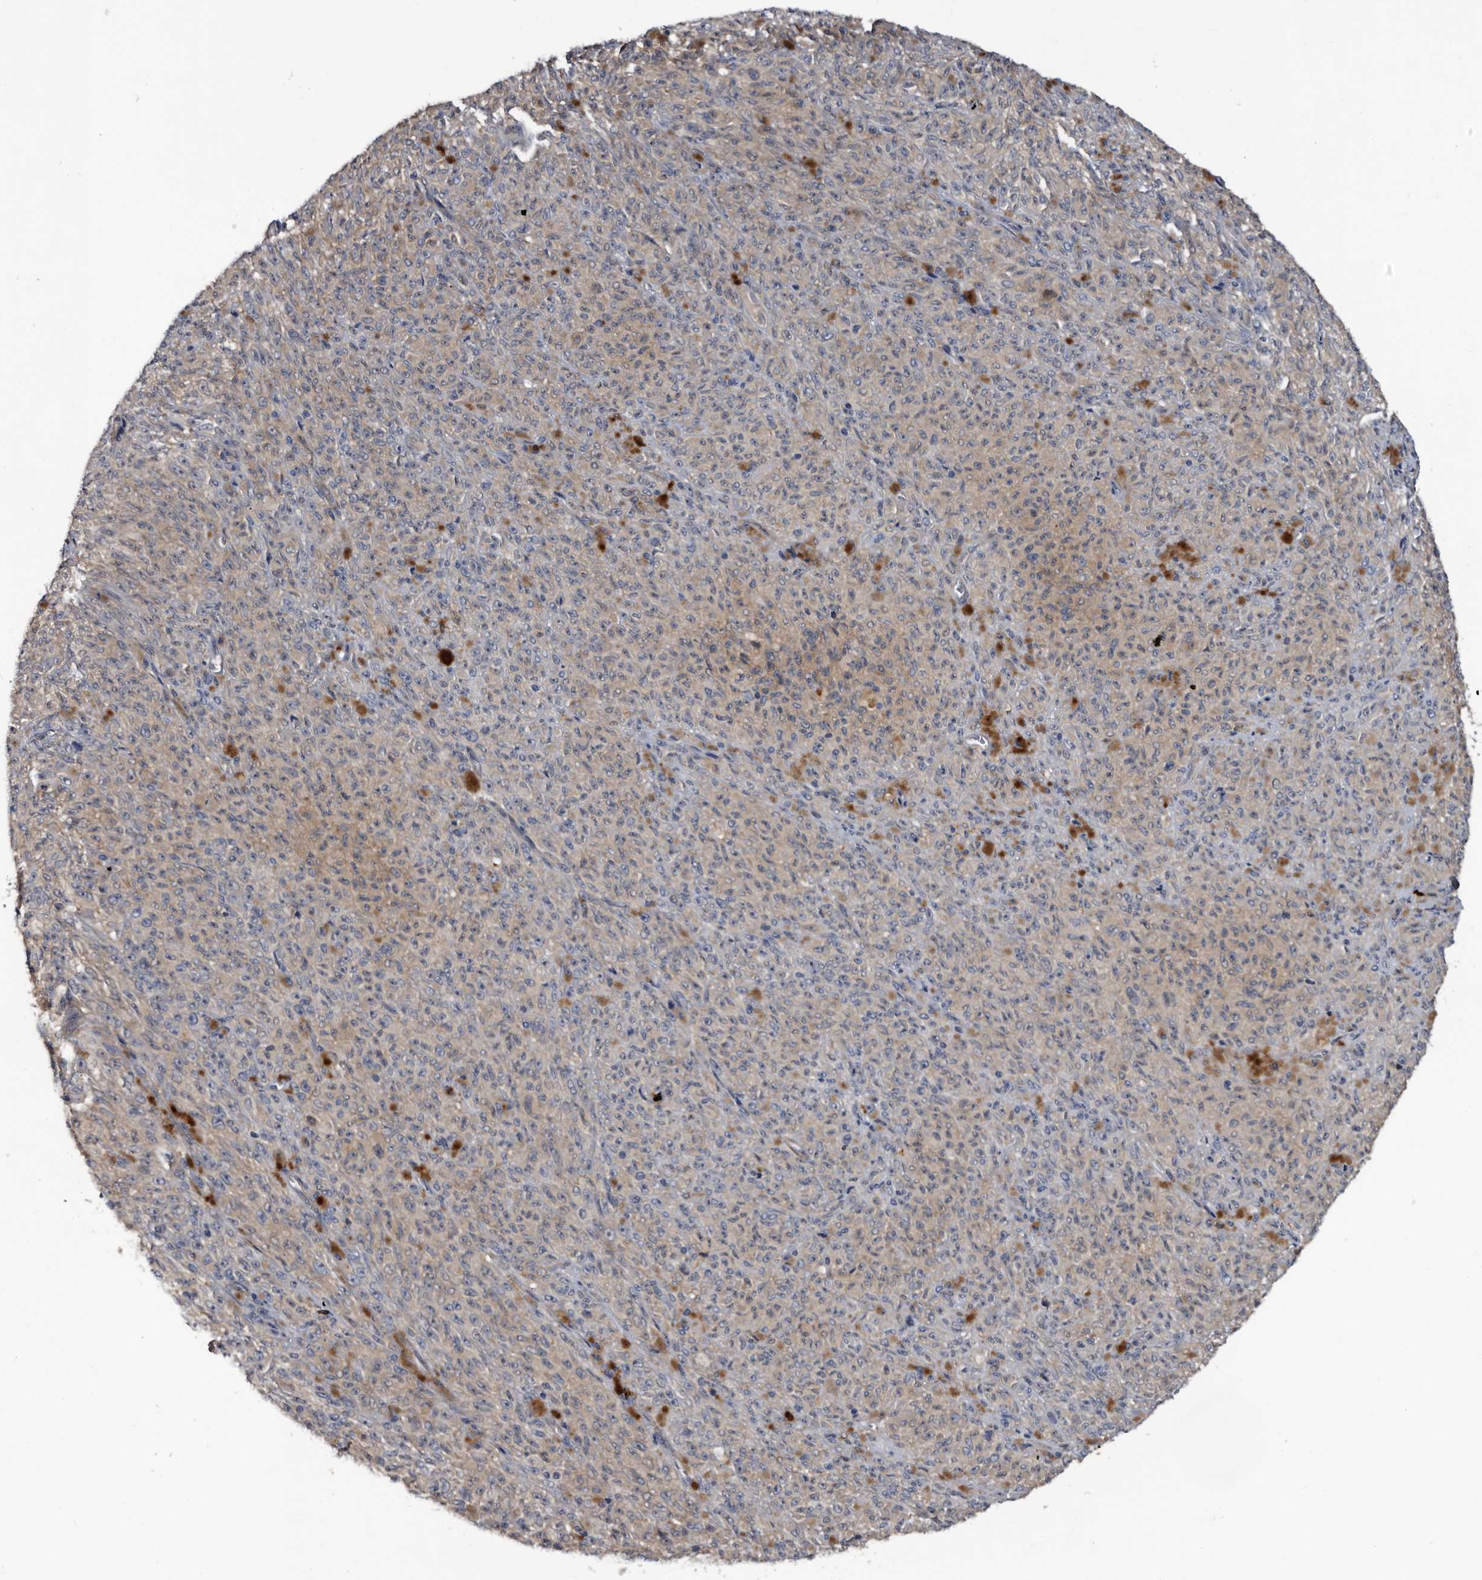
{"staining": {"intensity": "weak", "quantity": "25%-75%", "location": "cytoplasmic/membranous"}, "tissue": "melanoma", "cell_type": "Tumor cells", "image_type": "cancer", "snomed": [{"axis": "morphology", "description": "Malignant melanoma, NOS"}, {"axis": "topography", "description": "Skin"}], "caption": "A photomicrograph of malignant melanoma stained for a protein demonstrates weak cytoplasmic/membranous brown staining in tumor cells.", "gene": "IARS1", "patient": {"sex": "female", "age": 82}}